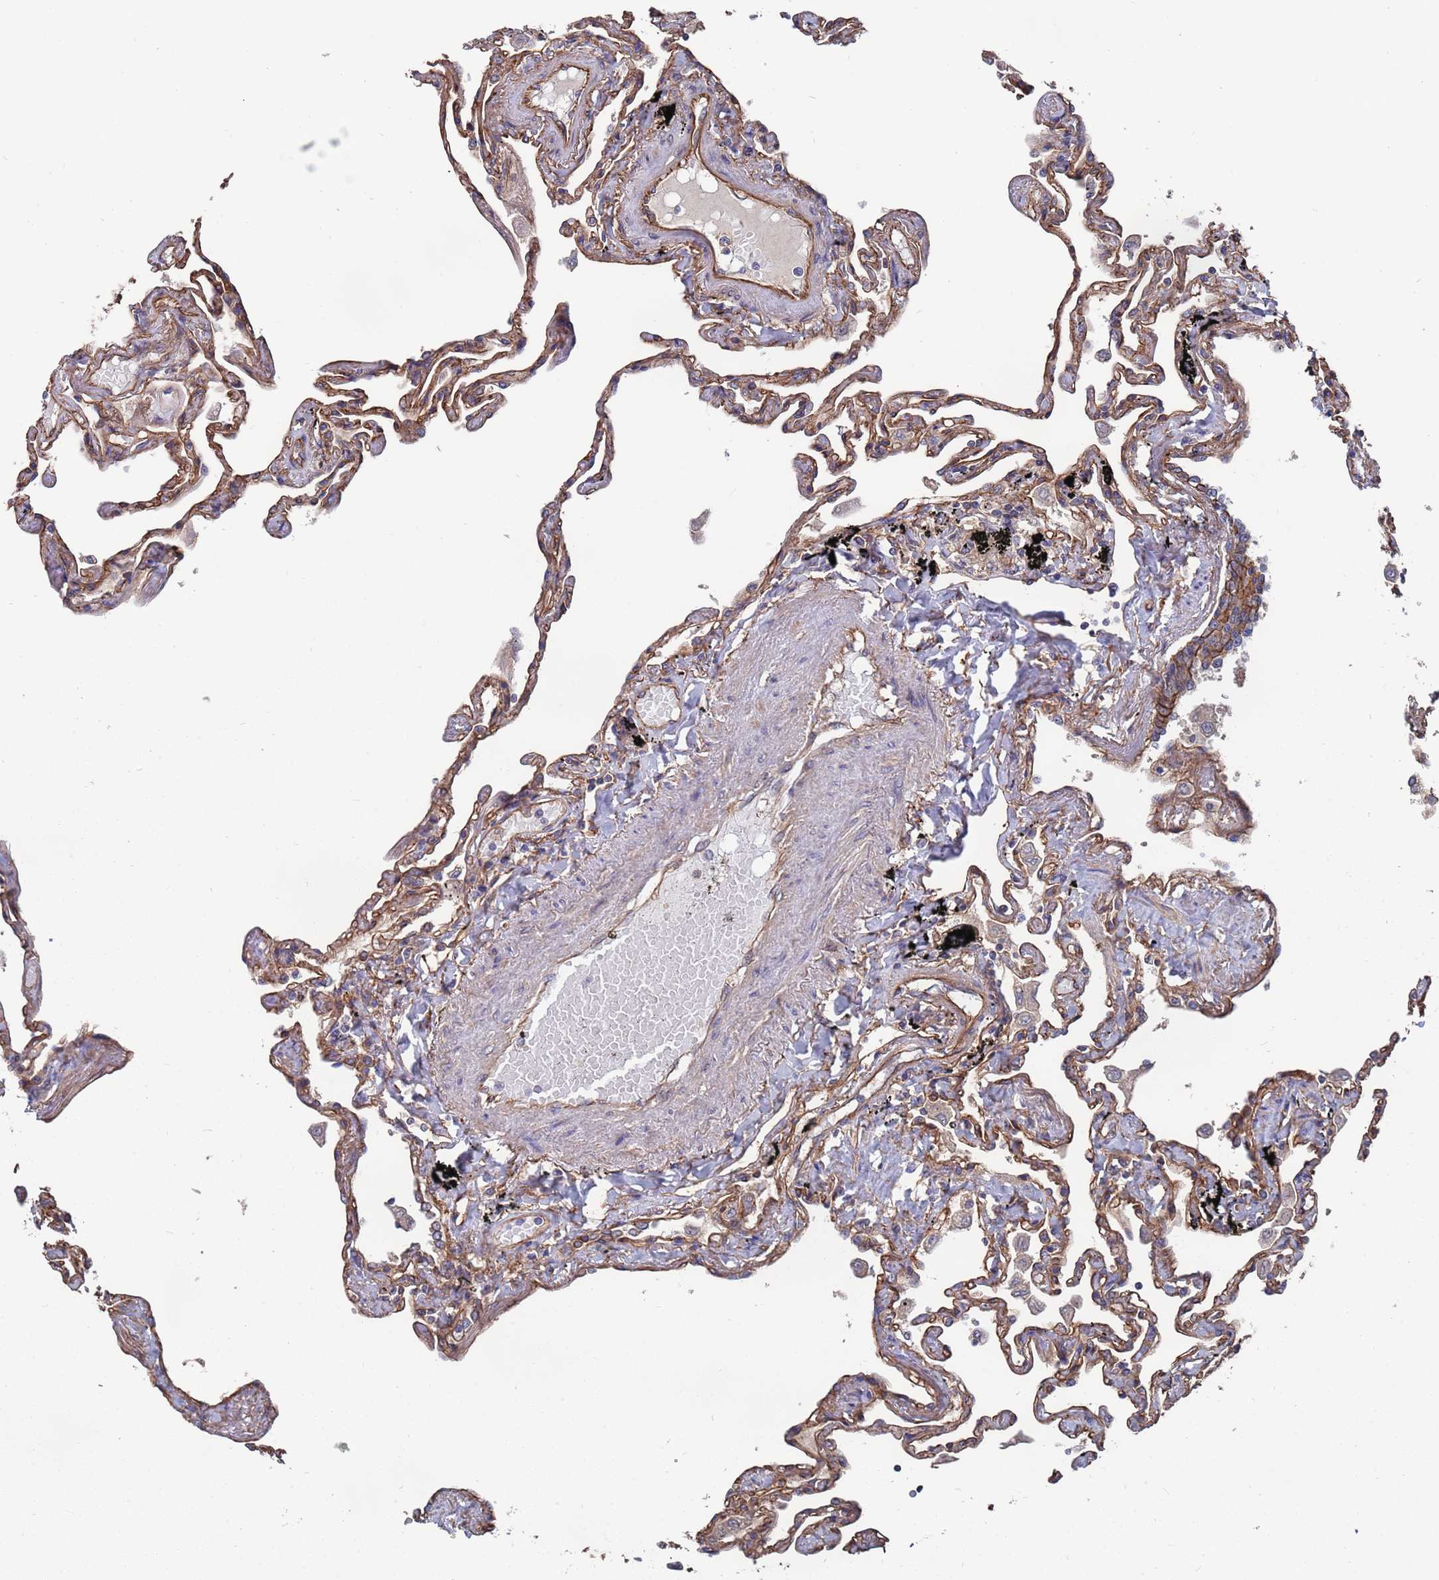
{"staining": {"intensity": "moderate", "quantity": ">75%", "location": "cytoplasmic/membranous"}, "tissue": "lung", "cell_type": "Alveolar cells", "image_type": "normal", "snomed": [{"axis": "morphology", "description": "Normal tissue, NOS"}, {"axis": "topography", "description": "Lung"}], "caption": "Immunohistochemical staining of benign lung reveals moderate cytoplasmic/membranous protein expression in about >75% of alveolar cells.", "gene": "NDUFAF6", "patient": {"sex": "female", "age": 67}}